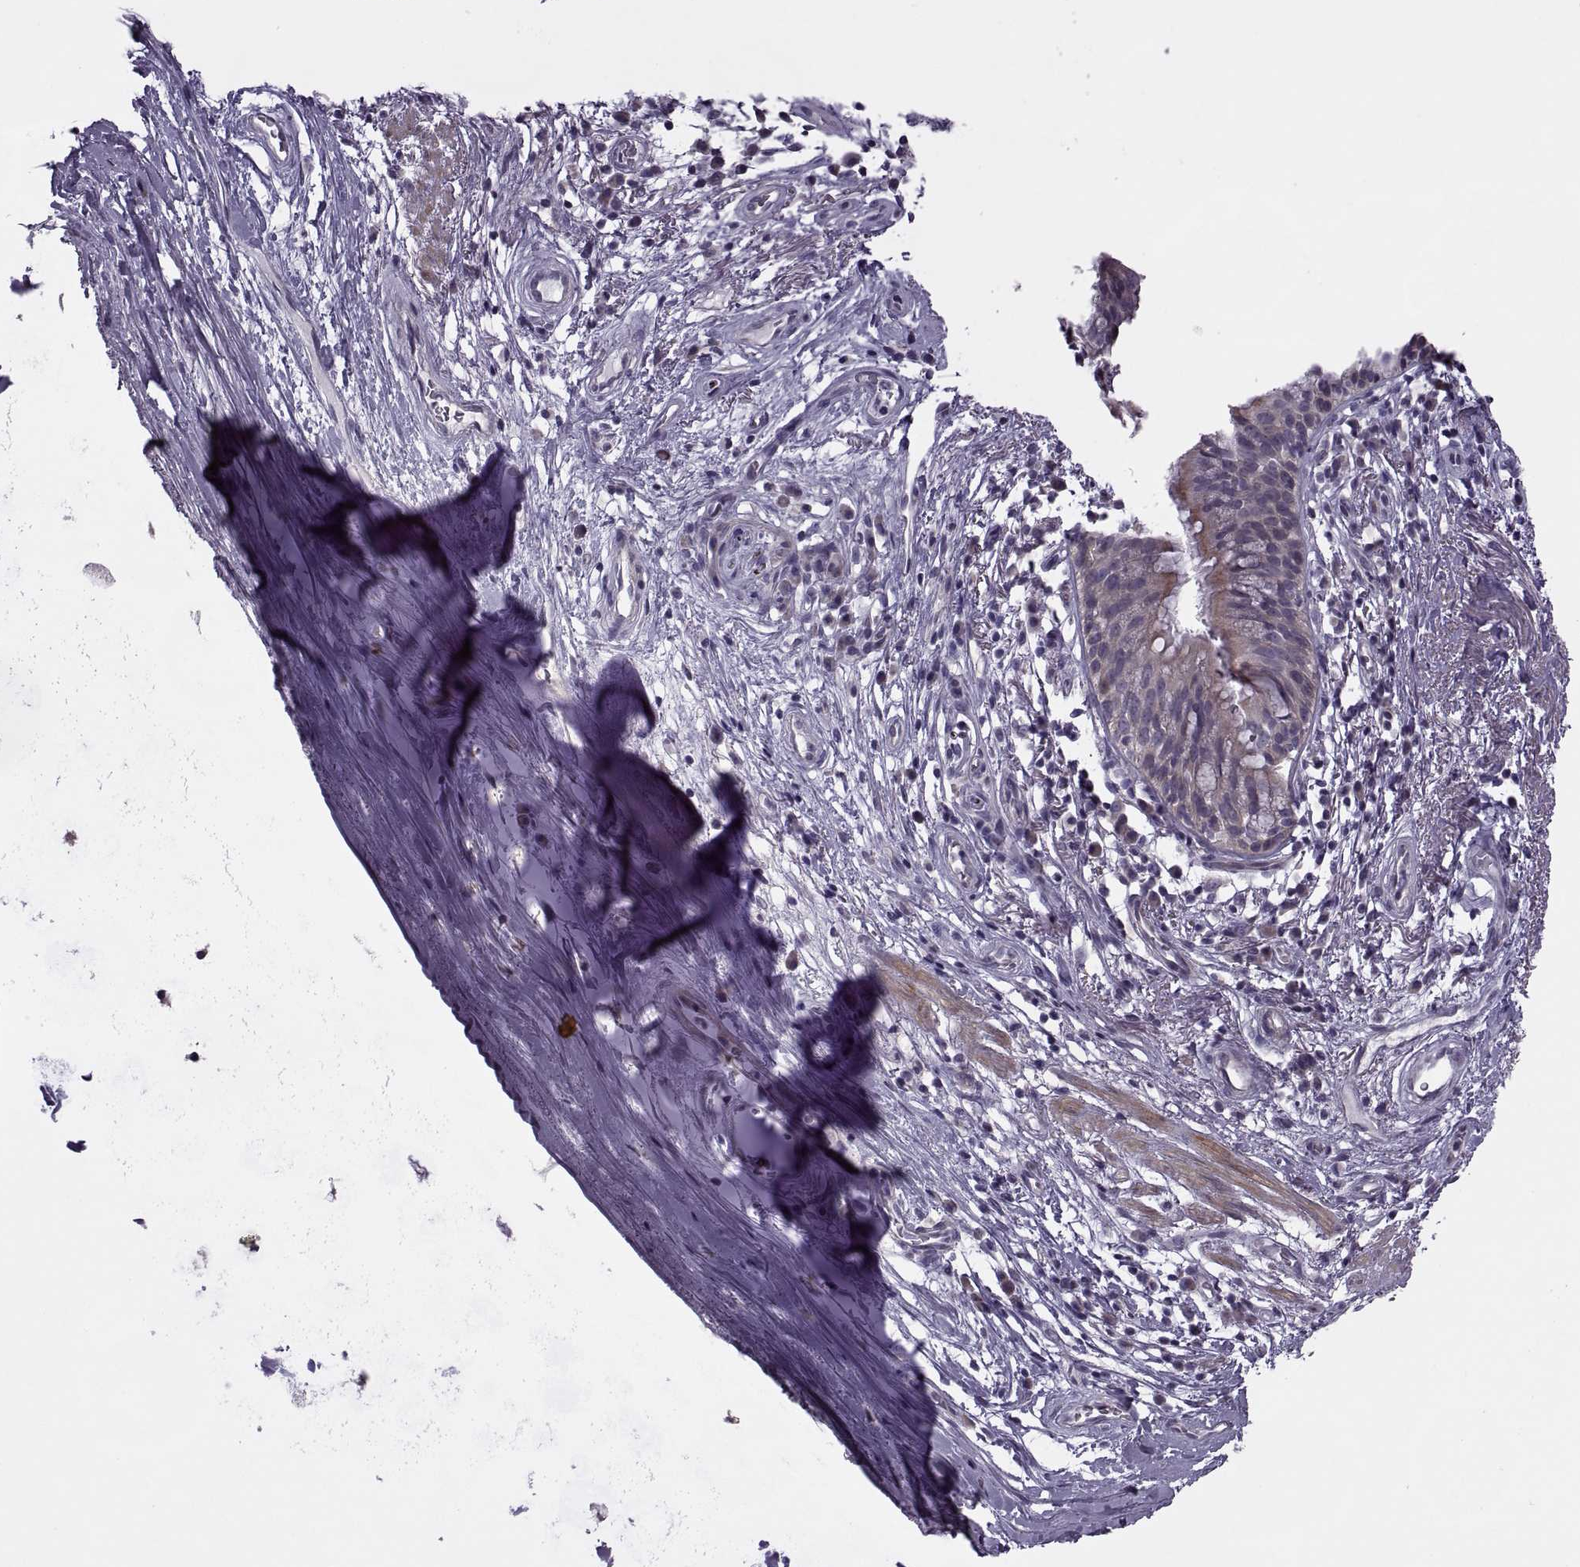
{"staining": {"intensity": "weak", "quantity": "<25%", "location": "cytoplasmic/membranous"}, "tissue": "bronchus", "cell_type": "Respiratory epithelial cells", "image_type": "normal", "snomed": [{"axis": "morphology", "description": "Normal tissue, NOS"}, {"axis": "topography", "description": "Cartilage tissue"}, {"axis": "topography", "description": "Bronchus"}], "caption": "An immunohistochemistry (IHC) micrograph of normal bronchus is shown. There is no staining in respiratory epithelial cells of bronchus. (Stains: DAB (3,3'-diaminobenzidine) immunohistochemistry with hematoxylin counter stain, Microscopy: brightfield microscopy at high magnification).", "gene": "RIPK4", "patient": {"sex": "male", "age": 58}}